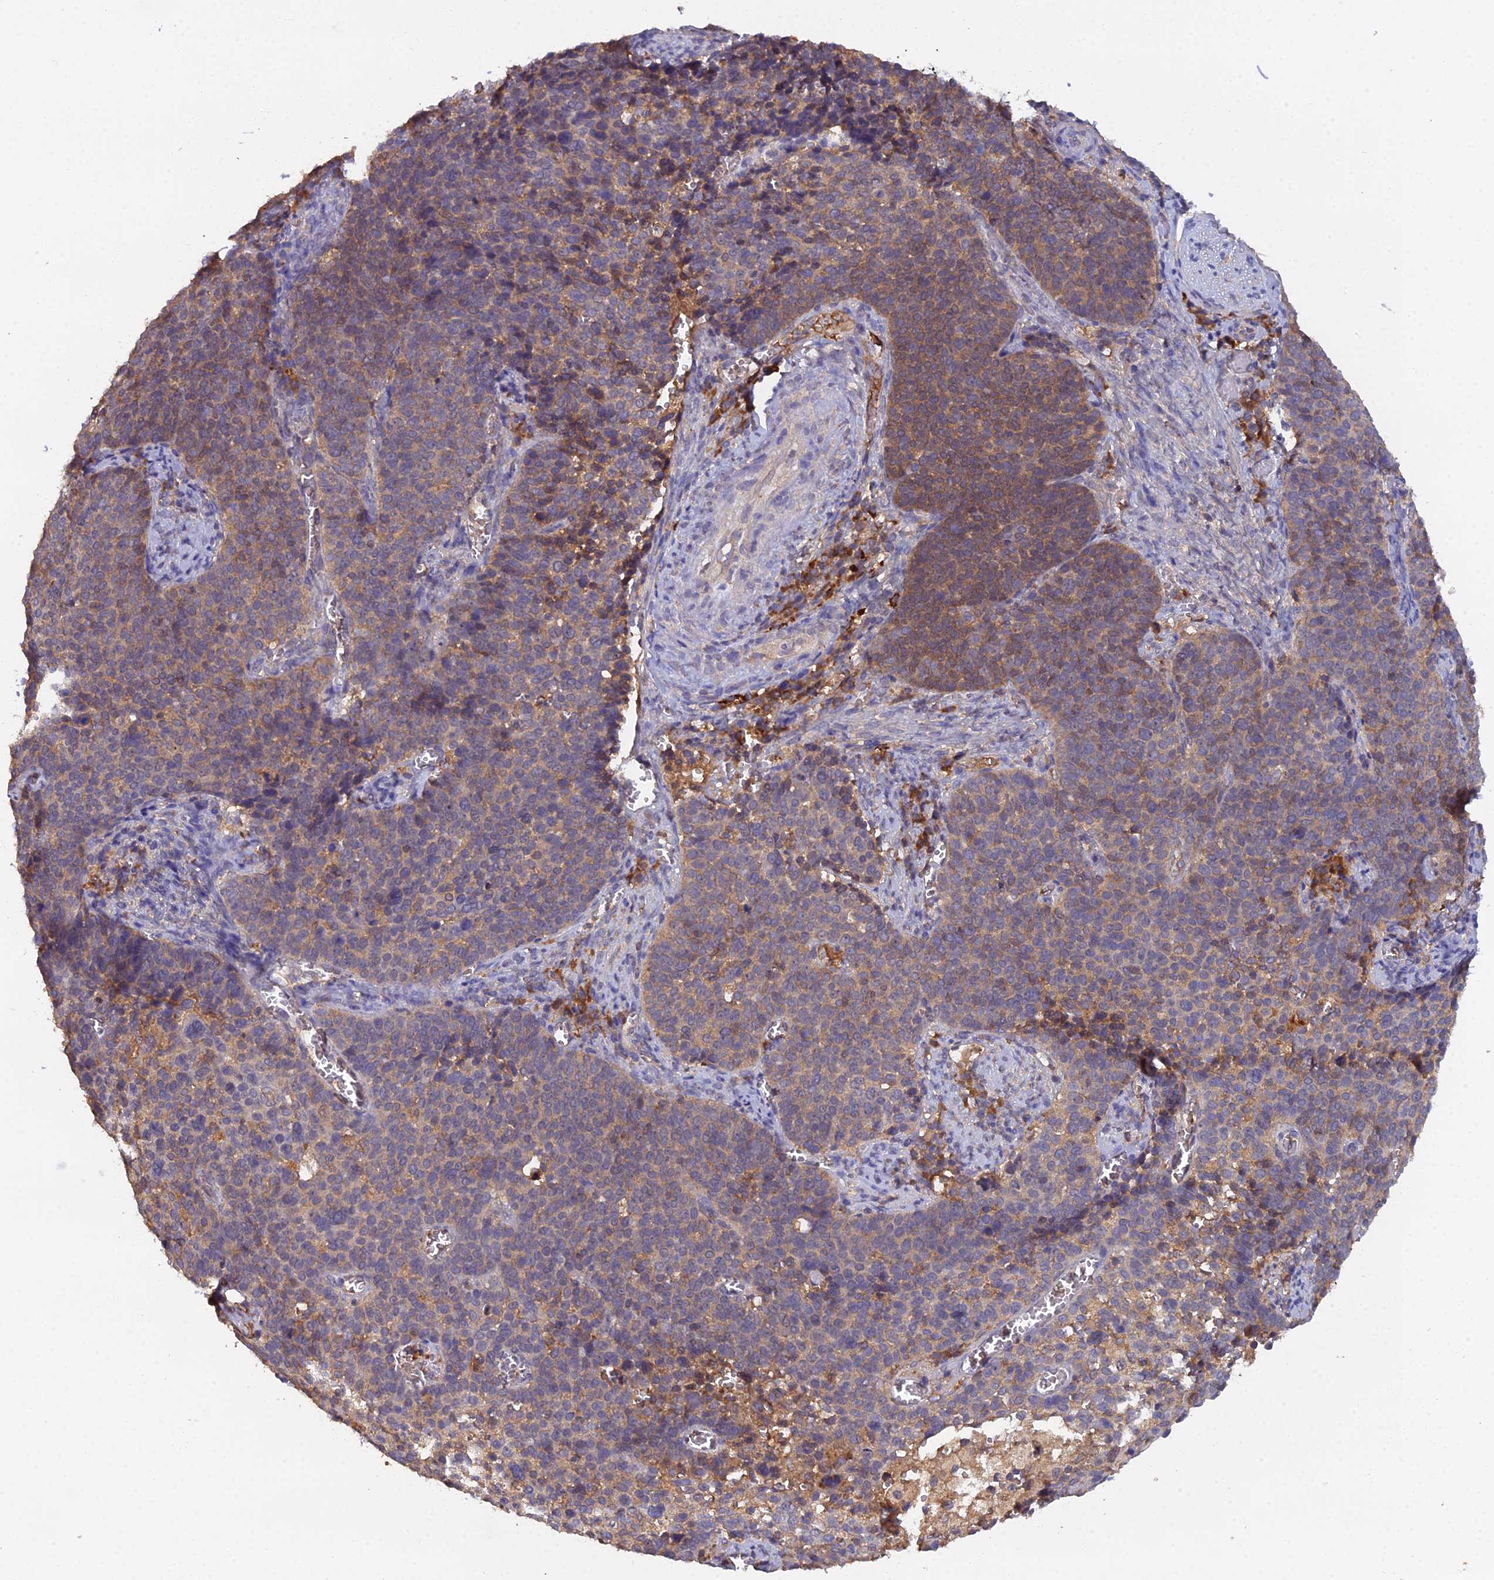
{"staining": {"intensity": "moderate", "quantity": "25%-75%", "location": "cytoplasmic/membranous"}, "tissue": "cervical cancer", "cell_type": "Tumor cells", "image_type": "cancer", "snomed": [{"axis": "morphology", "description": "Normal tissue, NOS"}, {"axis": "morphology", "description": "Squamous cell carcinoma, NOS"}, {"axis": "topography", "description": "Cervix"}], "caption": "Cervical cancer stained for a protein (brown) reveals moderate cytoplasmic/membranous positive positivity in about 25%-75% of tumor cells.", "gene": "TMEM258", "patient": {"sex": "female", "age": 39}}